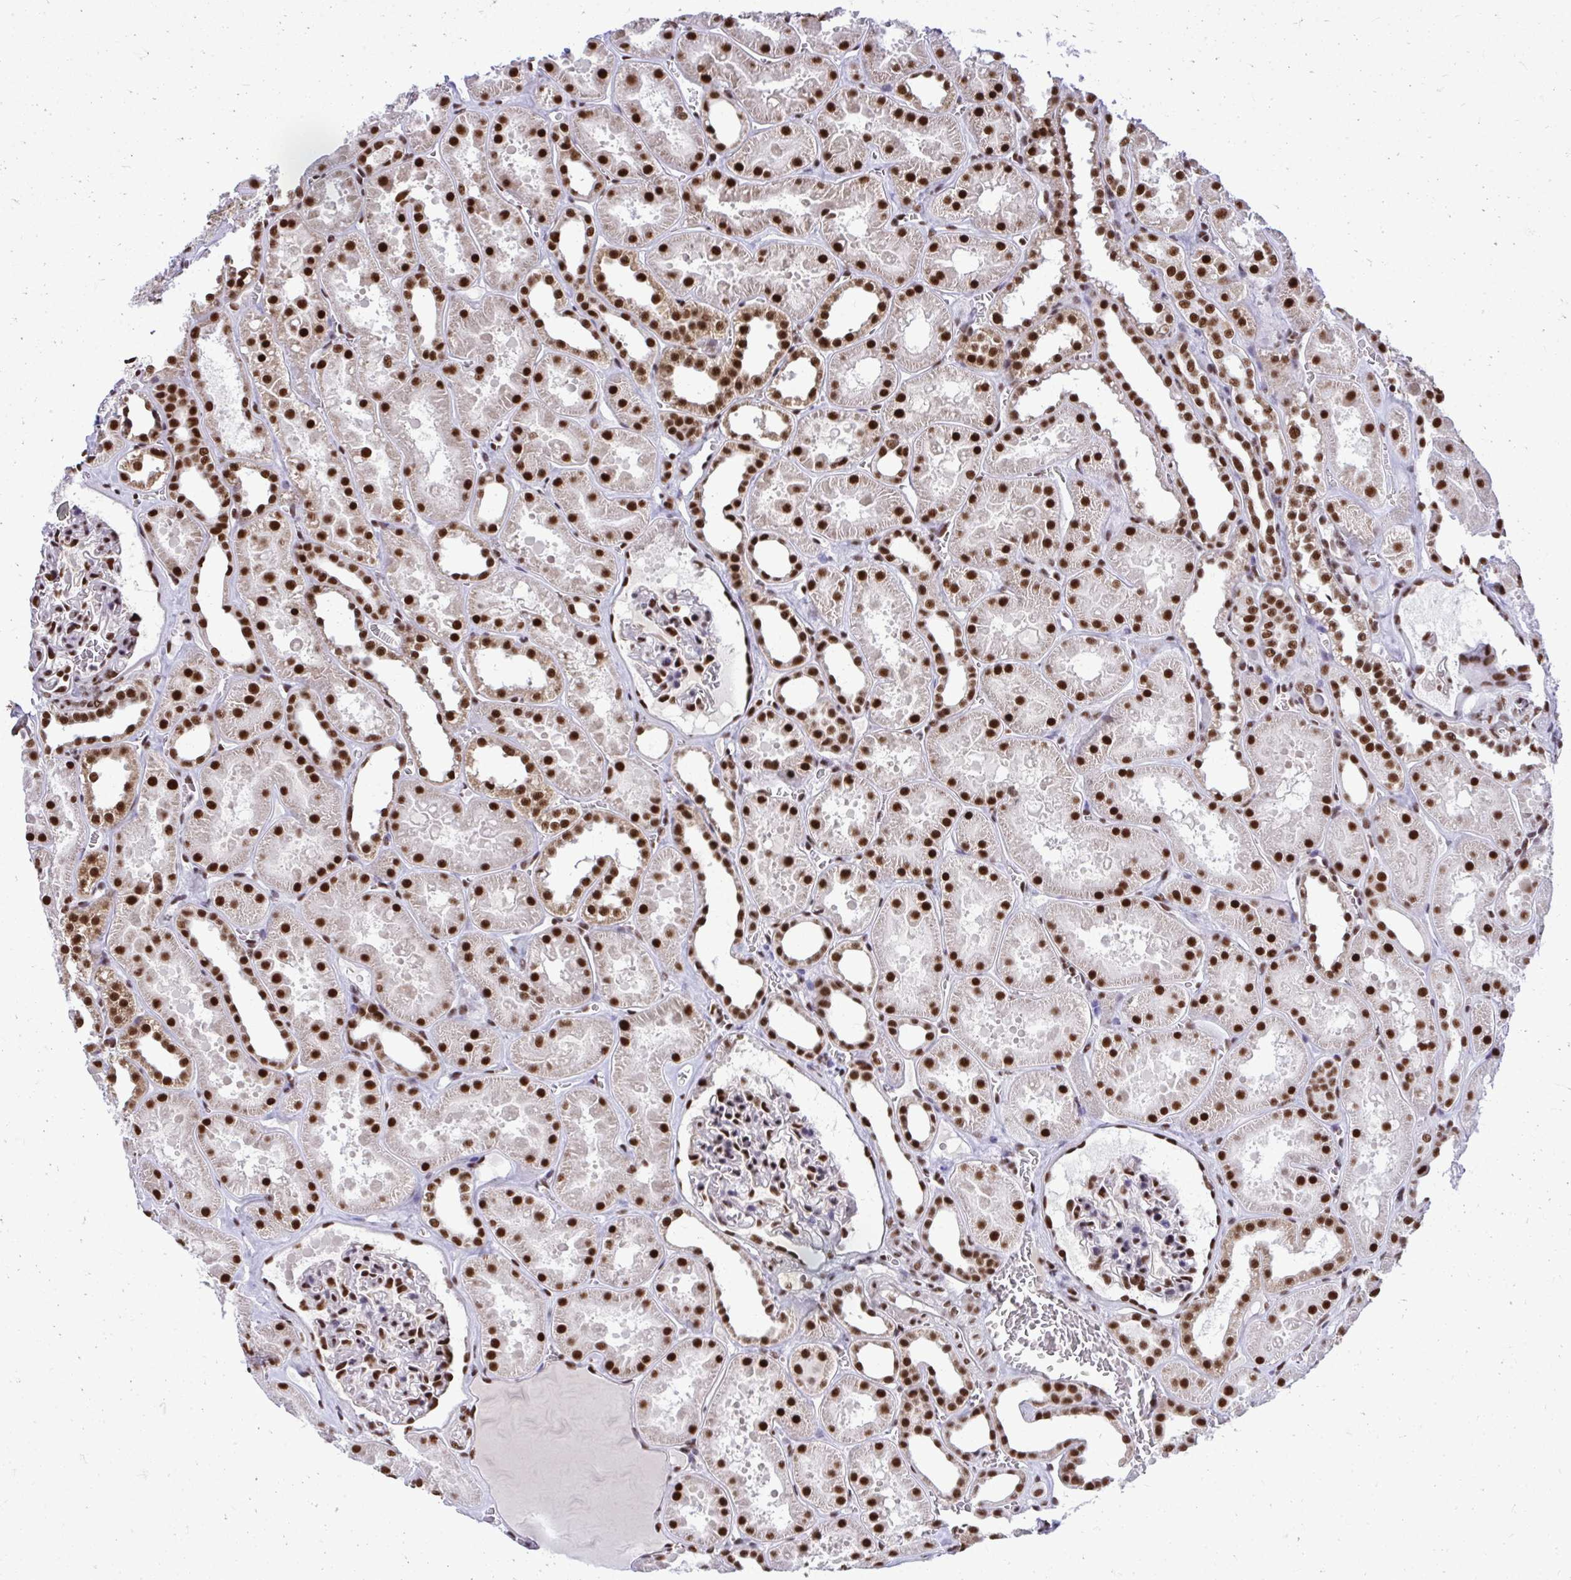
{"staining": {"intensity": "strong", "quantity": "25%-75%", "location": "nuclear"}, "tissue": "kidney", "cell_type": "Cells in glomeruli", "image_type": "normal", "snomed": [{"axis": "morphology", "description": "Normal tissue, NOS"}, {"axis": "topography", "description": "Kidney"}], "caption": "Kidney was stained to show a protein in brown. There is high levels of strong nuclear expression in approximately 25%-75% of cells in glomeruli. Using DAB (brown) and hematoxylin (blue) stains, captured at high magnification using brightfield microscopy.", "gene": "PRPF19", "patient": {"sex": "female", "age": 41}}